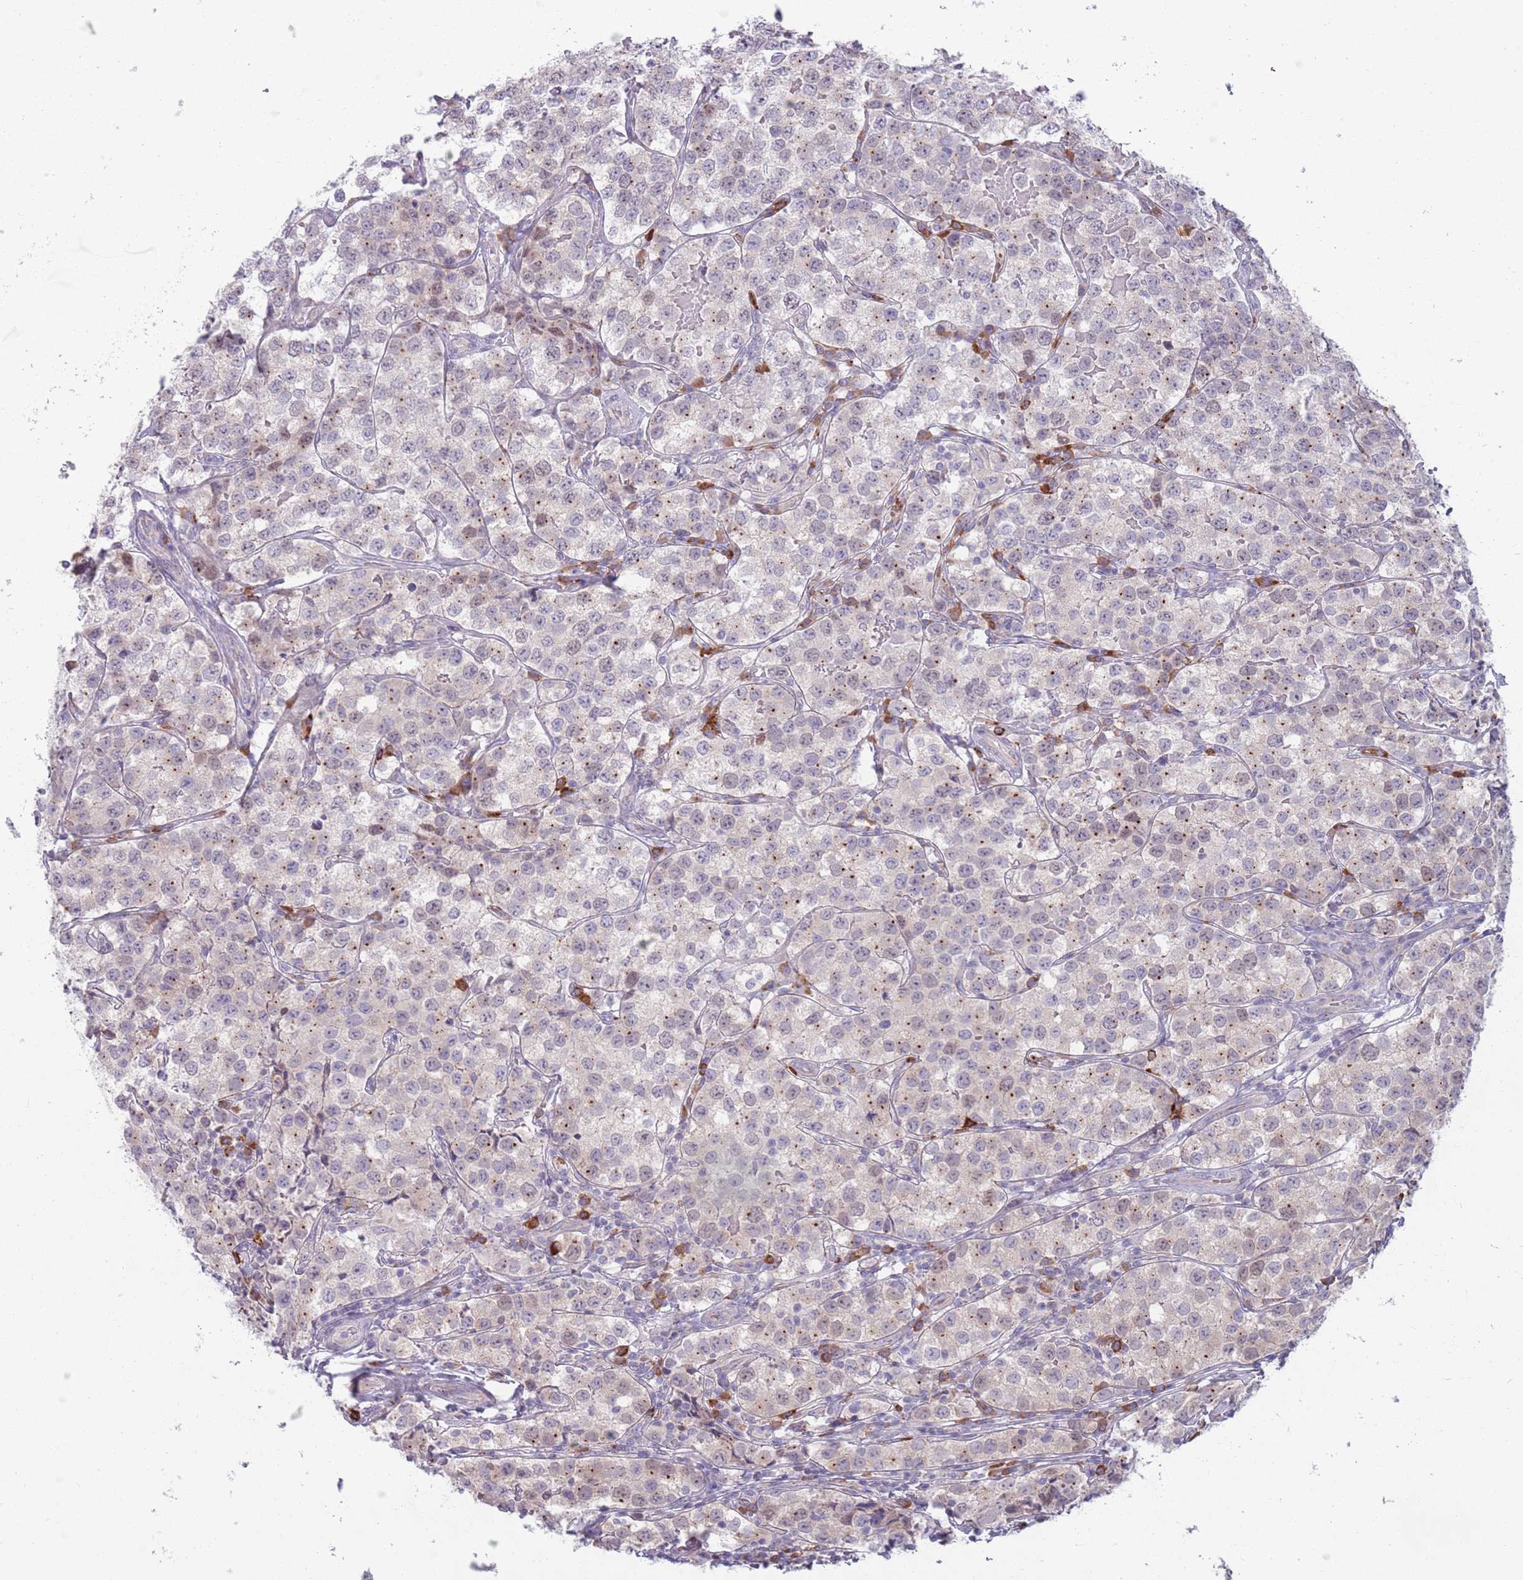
{"staining": {"intensity": "weak", "quantity": "25%-75%", "location": "cytoplasmic/membranous"}, "tissue": "testis cancer", "cell_type": "Tumor cells", "image_type": "cancer", "snomed": [{"axis": "morphology", "description": "Seminoma, NOS"}, {"axis": "topography", "description": "Testis"}], "caption": "Weak cytoplasmic/membranous positivity for a protein is identified in about 25%-75% of tumor cells of testis seminoma using immunohistochemistry.", "gene": "LTB", "patient": {"sex": "male", "age": 34}}